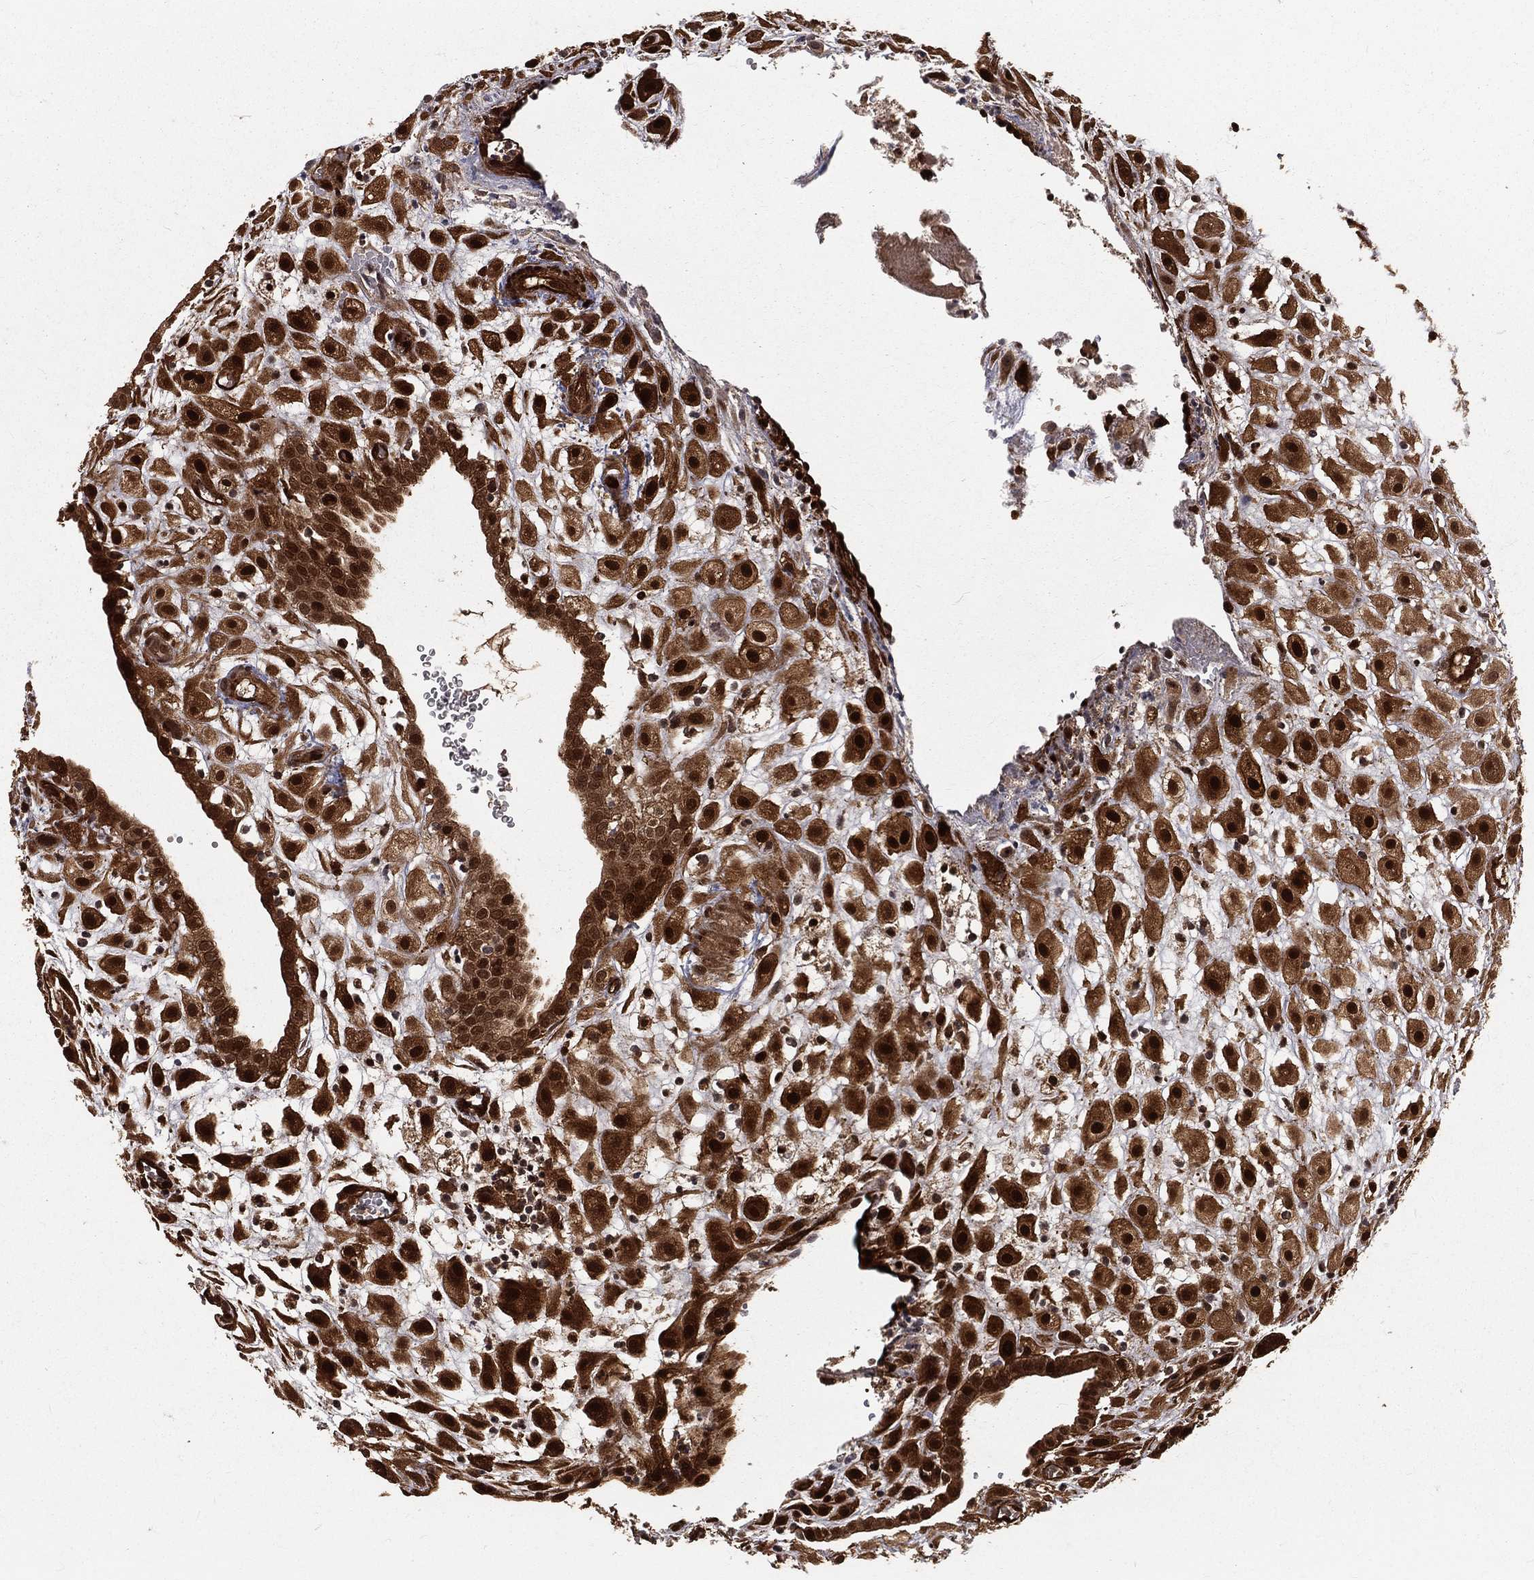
{"staining": {"intensity": "strong", "quantity": ">75%", "location": "cytoplasmic/membranous,nuclear"}, "tissue": "placenta", "cell_type": "Decidual cells", "image_type": "normal", "snomed": [{"axis": "morphology", "description": "Normal tissue, NOS"}, {"axis": "topography", "description": "Placenta"}], "caption": "Immunohistochemistry (IHC) photomicrograph of unremarkable placenta stained for a protein (brown), which demonstrates high levels of strong cytoplasmic/membranous,nuclear expression in approximately >75% of decidual cells.", "gene": "MAPK1", "patient": {"sex": "female", "age": 24}}